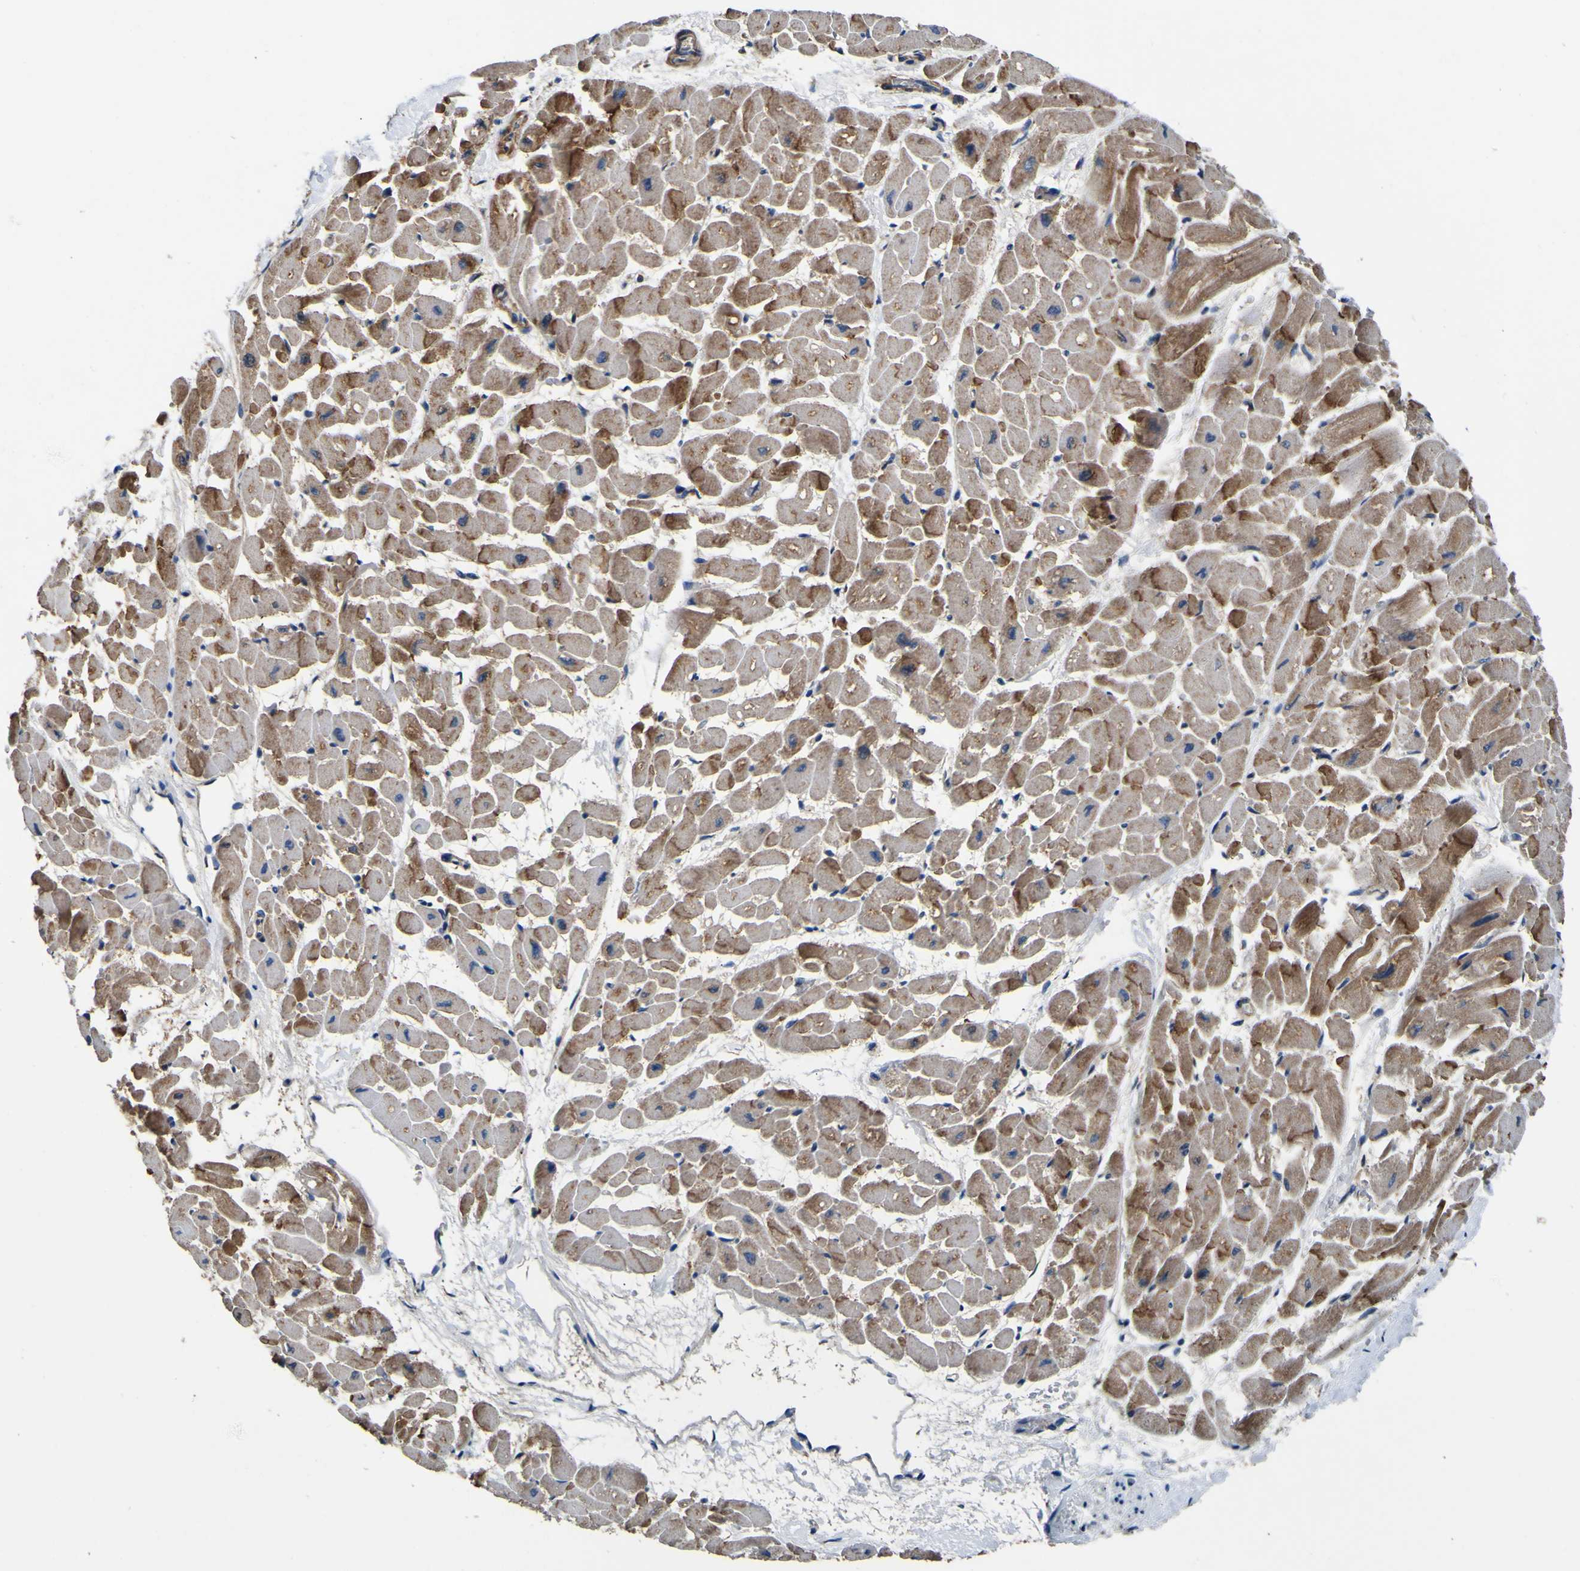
{"staining": {"intensity": "moderate", "quantity": ">75%", "location": "cytoplasmic/membranous"}, "tissue": "heart muscle", "cell_type": "Cardiomyocytes", "image_type": "normal", "snomed": [{"axis": "morphology", "description": "Normal tissue, NOS"}, {"axis": "topography", "description": "Heart"}], "caption": "Heart muscle stained with a brown dye reveals moderate cytoplasmic/membranous positive positivity in approximately >75% of cardiomyocytes.", "gene": "INPP5A", "patient": {"sex": "male", "age": 45}}